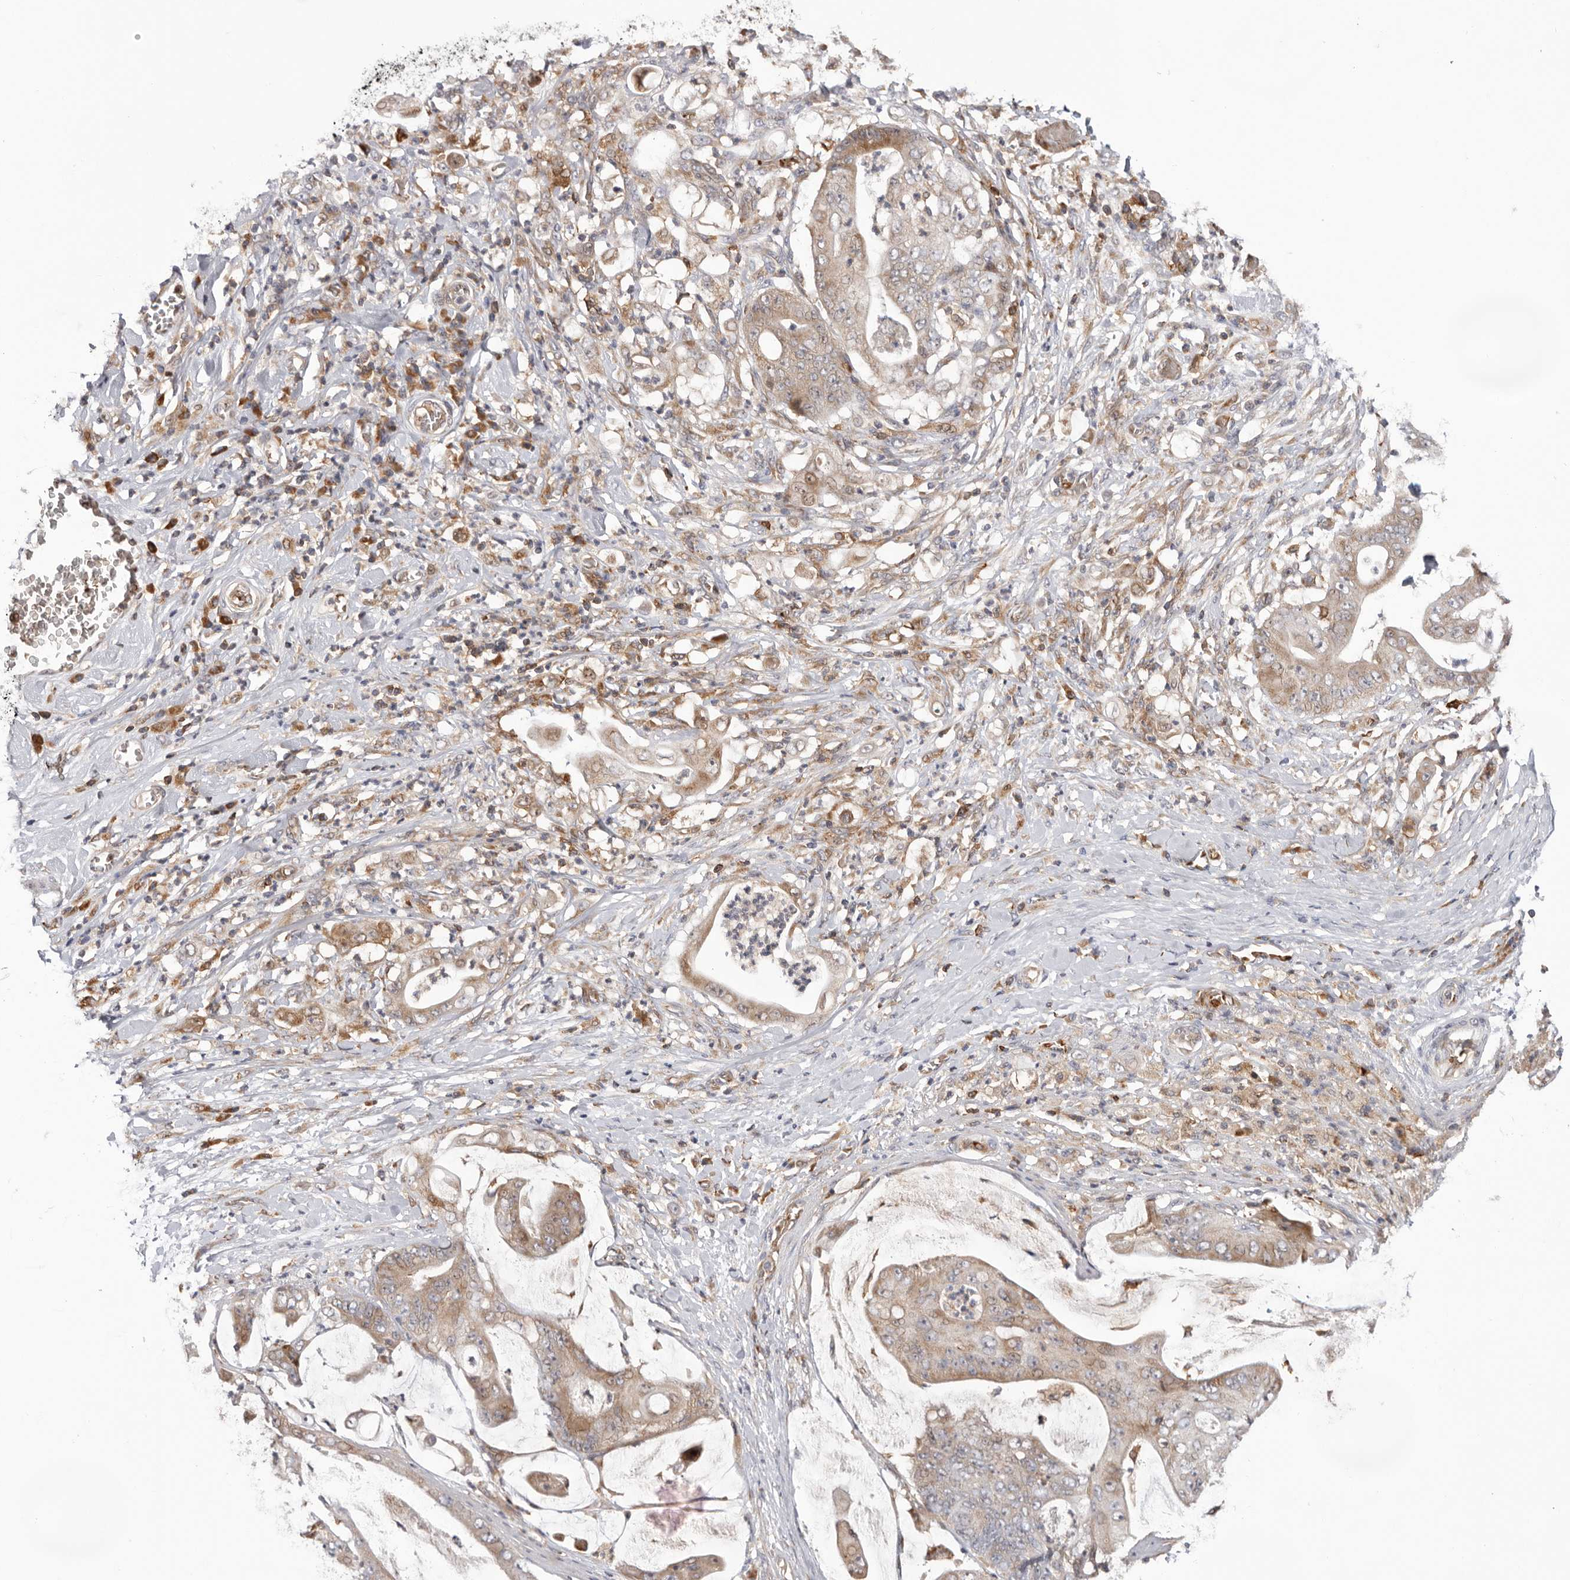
{"staining": {"intensity": "weak", "quantity": ">75%", "location": "cytoplasmic/membranous"}, "tissue": "stomach cancer", "cell_type": "Tumor cells", "image_type": "cancer", "snomed": [{"axis": "morphology", "description": "Adenocarcinoma, NOS"}, {"axis": "topography", "description": "Stomach"}], "caption": "Protein staining of adenocarcinoma (stomach) tissue exhibits weak cytoplasmic/membranous expression in about >75% of tumor cells.", "gene": "RNF213", "patient": {"sex": "female", "age": 73}}